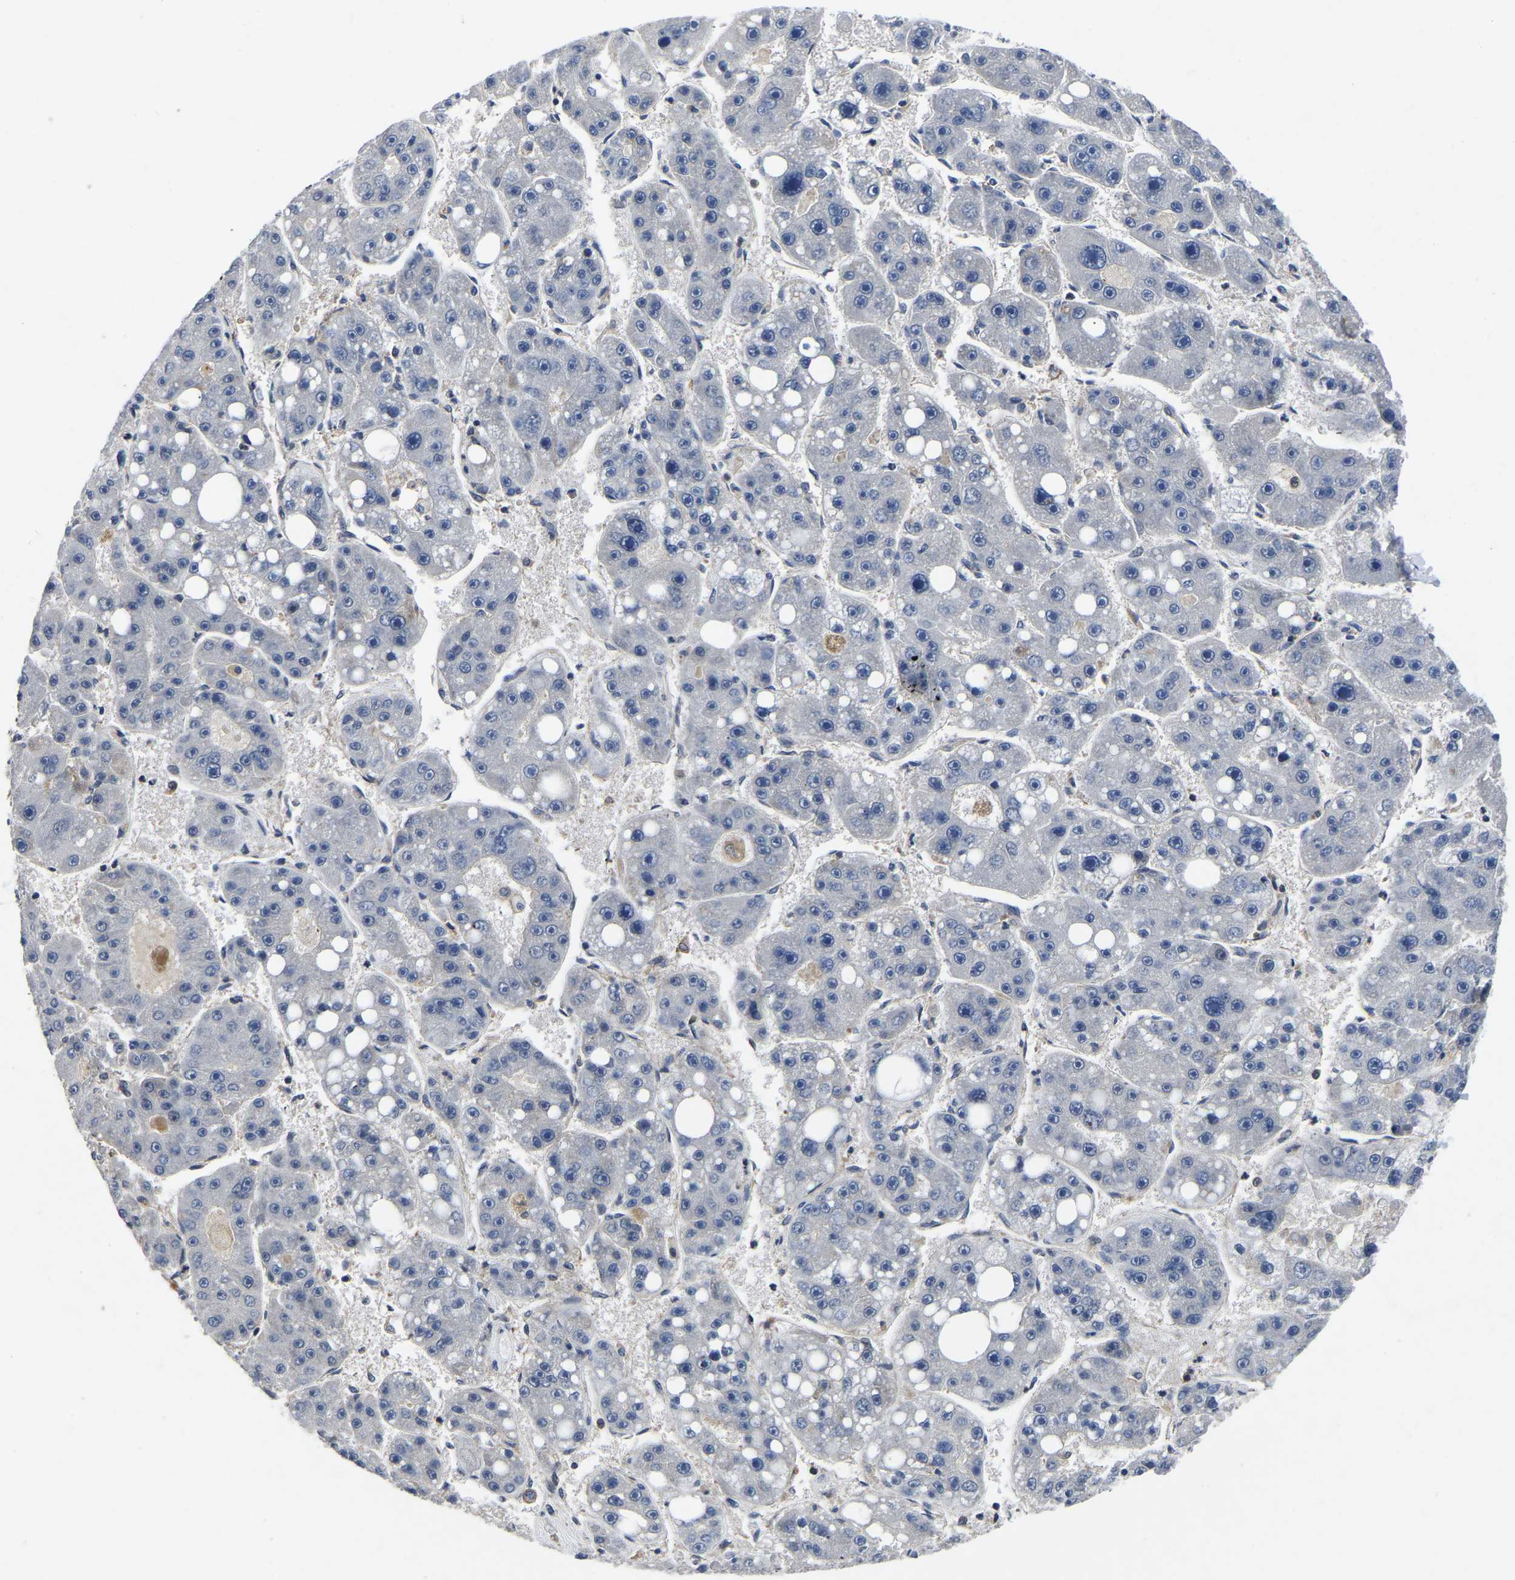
{"staining": {"intensity": "negative", "quantity": "none", "location": "none"}, "tissue": "liver cancer", "cell_type": "Tumor cells", "image_type": "cancer", "snomed": [{"axis": "morphology", "description": "Carcinoma, Hepatocellular, NOS"}, {"axis": "topography", "description": "Liver"}], "caption": "Immunohistochemistry (IHC) of human liver cancer reveals no expression in tumor cells.", "gene": "FGD5", "patient": {"sex": "female", "age": 61}}